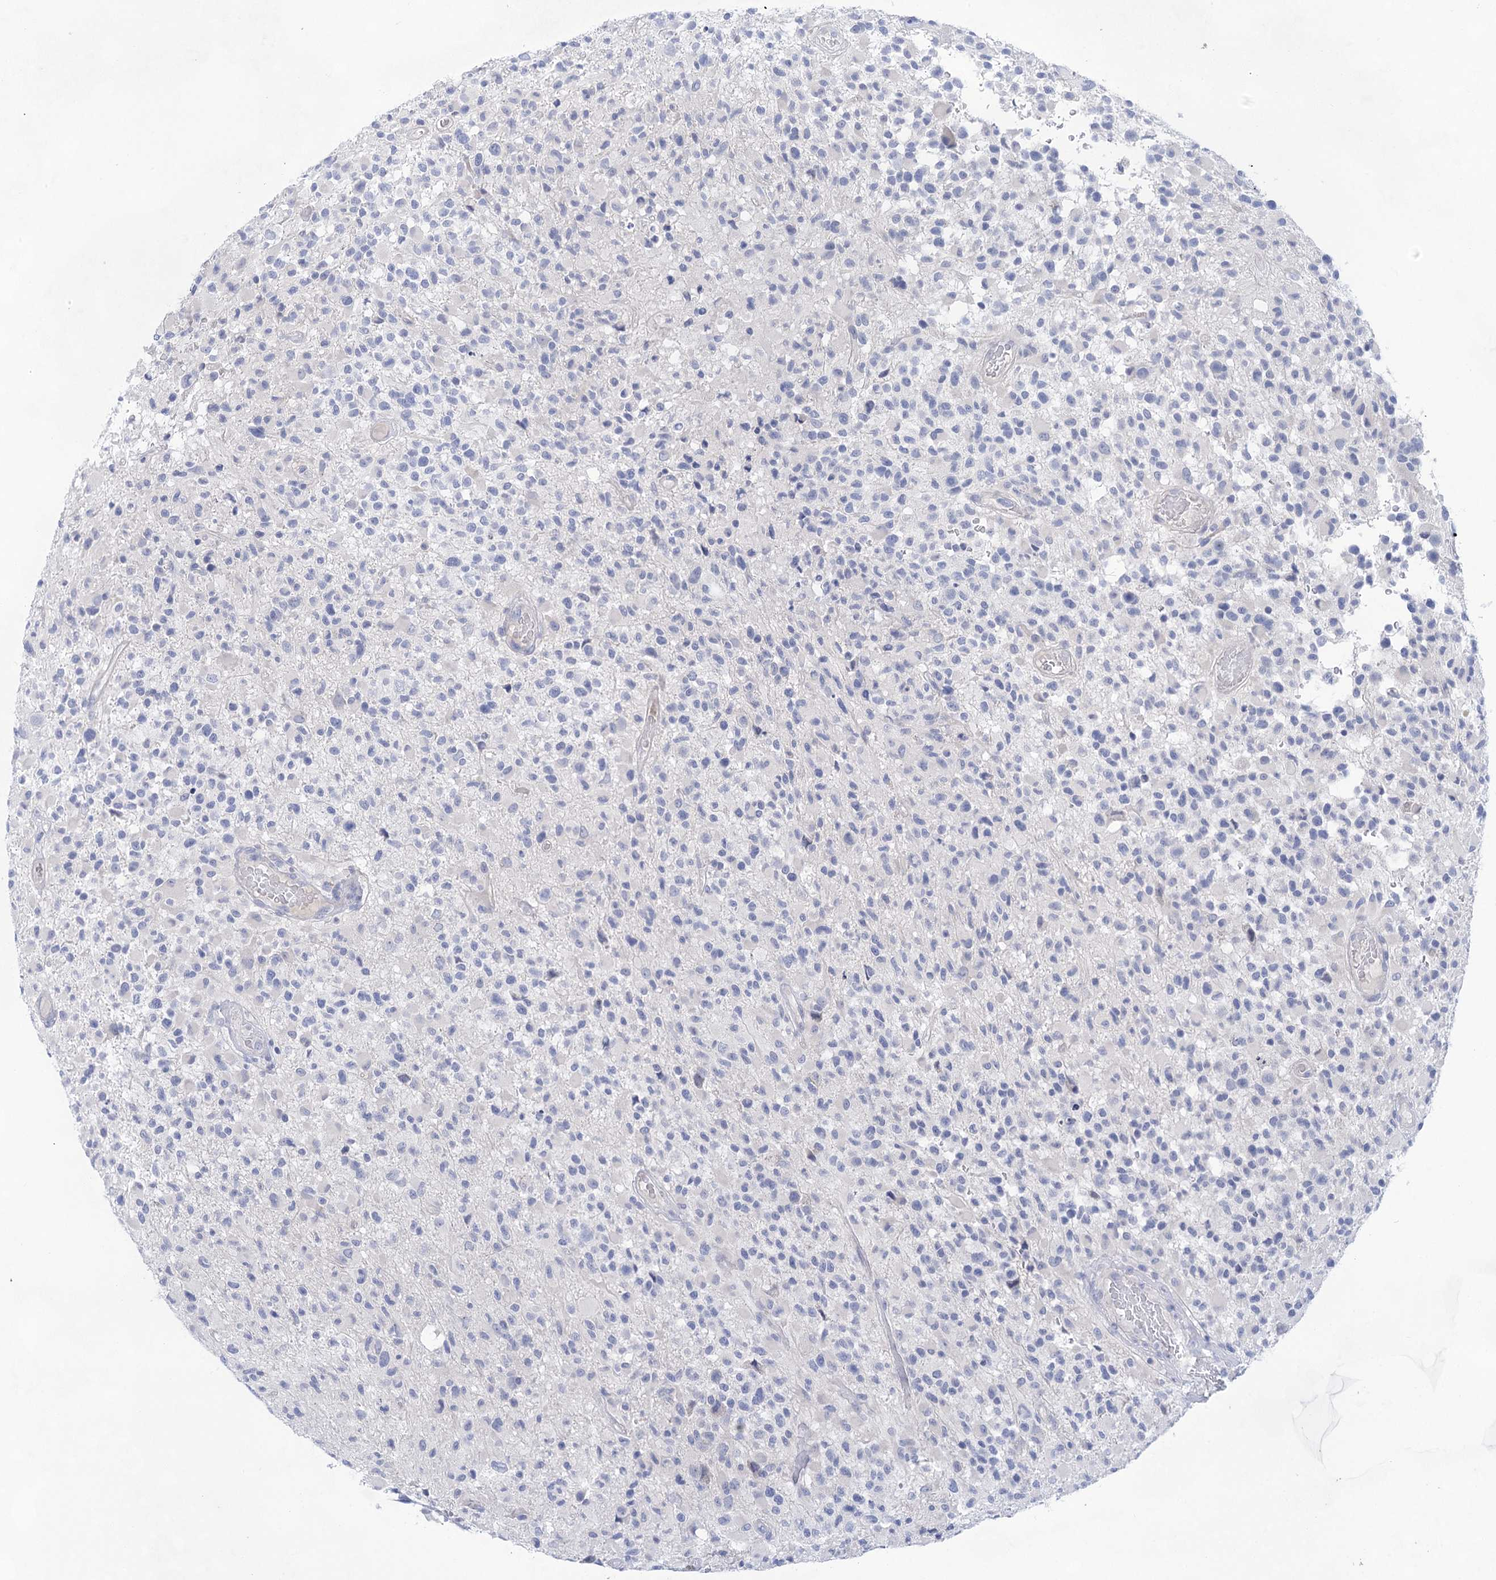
{"staining": {"intensity": "negative", "quantity": "none", "location": "none"}, "tissue": "glioma", "cell_type": "Tumor cells", "image_type": "cancer", "snomed": [{"axis": "morphology", "description": "Glioma, malignant, High grade"}, {"axis": "morphology", "description": "Glioblastoma, NOS"}, {"axis": "topography", "description": "Brain"}], "caption": "A micrograph of human glioma is negative for staining in tumor cells.", "gene": "LALBA", "patient": {"sex": "male", "age": 60}}